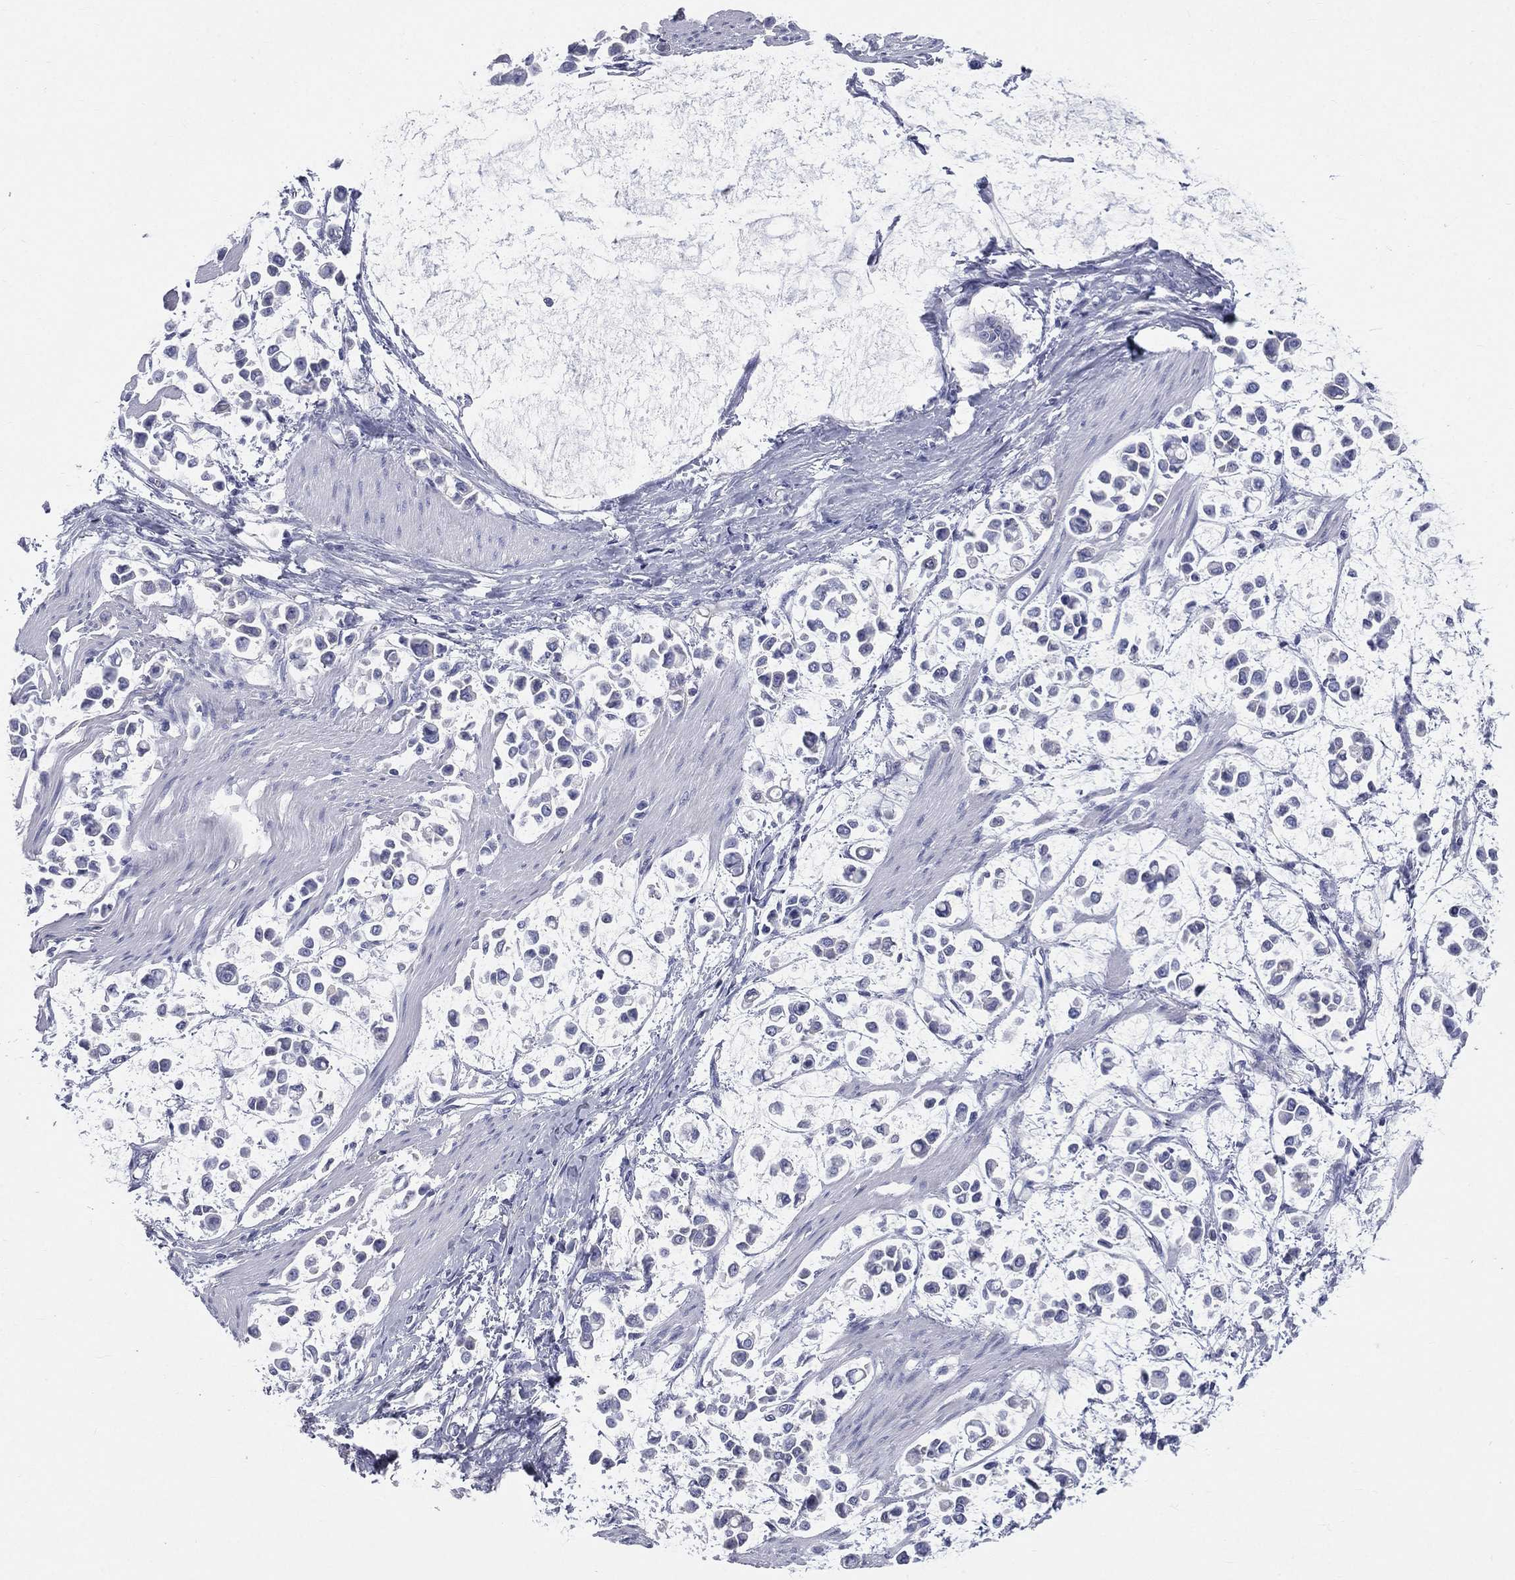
{"staining": {"intensity": "negative", "quantity": "none", "location": "none"}, "tissue": "stomach cancer", "cell_type": "Tumor cells", "image_type": "cancer", "snomed": [{"axis": "morphology", "description": "Adenocarcinoma, NOS"}, {"axis": "topography", "description": "Stomach"}], "caption": "There is no significant expression in tumor cells of stomach cancer (adenocarcinoma).", "gene": "HP", "patient": {"sex": "male", "age": 82}}